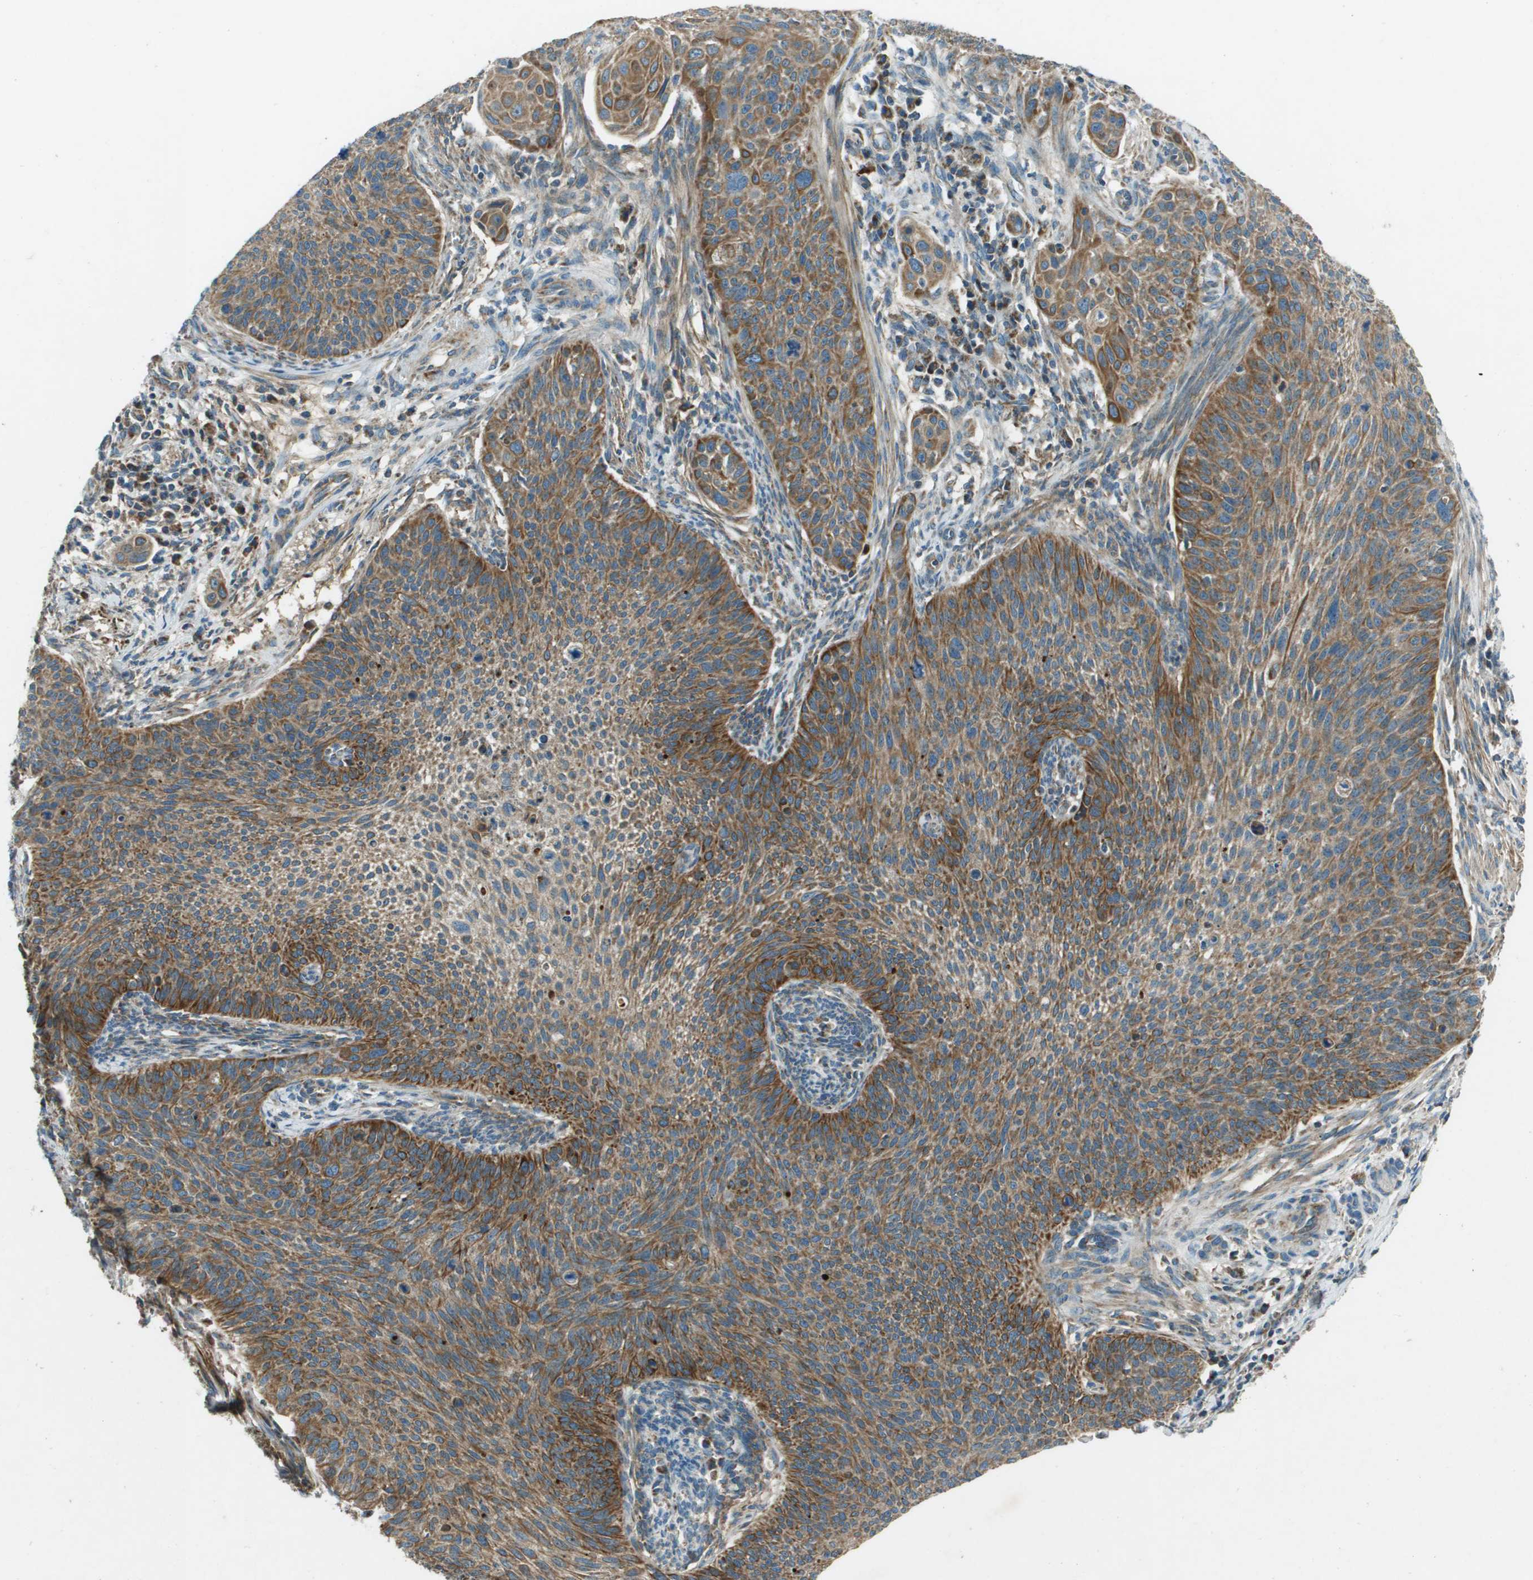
{"staining": {"intensity": "moderate", "quantity": ">75%", "location": "cytoplasmic/membranous"}, "tissue": "cervical cancer", "cell_type": "Tumor cells", "image_type": "cancer", "snomed": [{"axis": "morphology", "description": "Squamous cell carcinoma, NOS"}, {"axis": "topography", "description": "Cervix"}], "caption": "Moderate cytoplasmic/membranous staining is identified in about >75% of tumor cells in squamous cell carcinoma (cervical).", "gene": "MIGA1", "patient": {"sex": "female", "age": 70}}